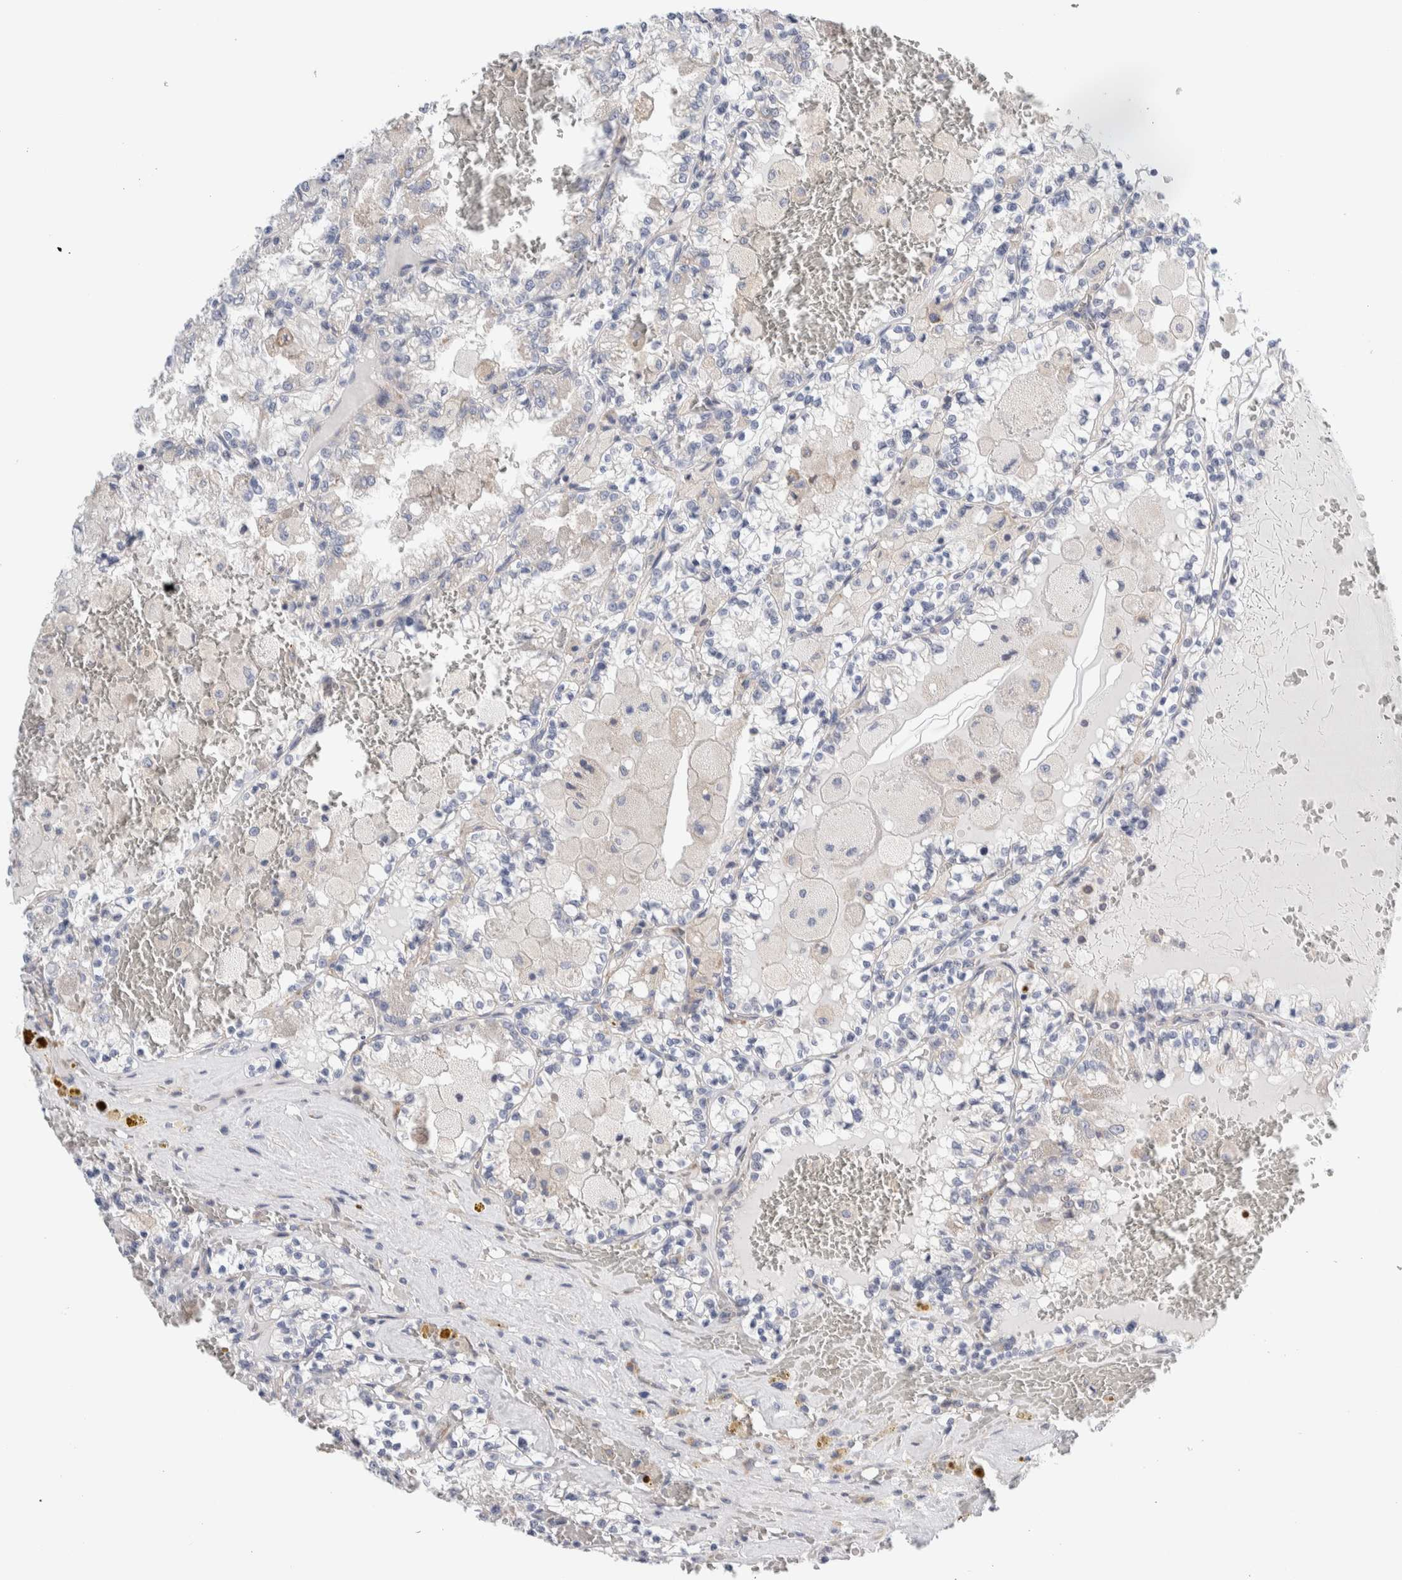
{"staining": {"intensity": "negative", "quantity": "none", "location": "none"}, "tissue": "renal cancer", "cell_type": "Tumor cells", "image_type": "cancer", "snomed": [{"axis": "morphology", "description": "Adenocarcinoma, NOS"}, {"axis": "topography", "description": "Kidney"}], "caption": "Tumor cells are negative for brown protein staining in renal cancer (adenocarcinoma). (DAB (3,3'-diaminobenzidine) immunohistochemistry (IHC) visualized using brightfield microscopy, high magnification).", "gene": "RACK1", "patient": {"sex": "female", "age": 56}}